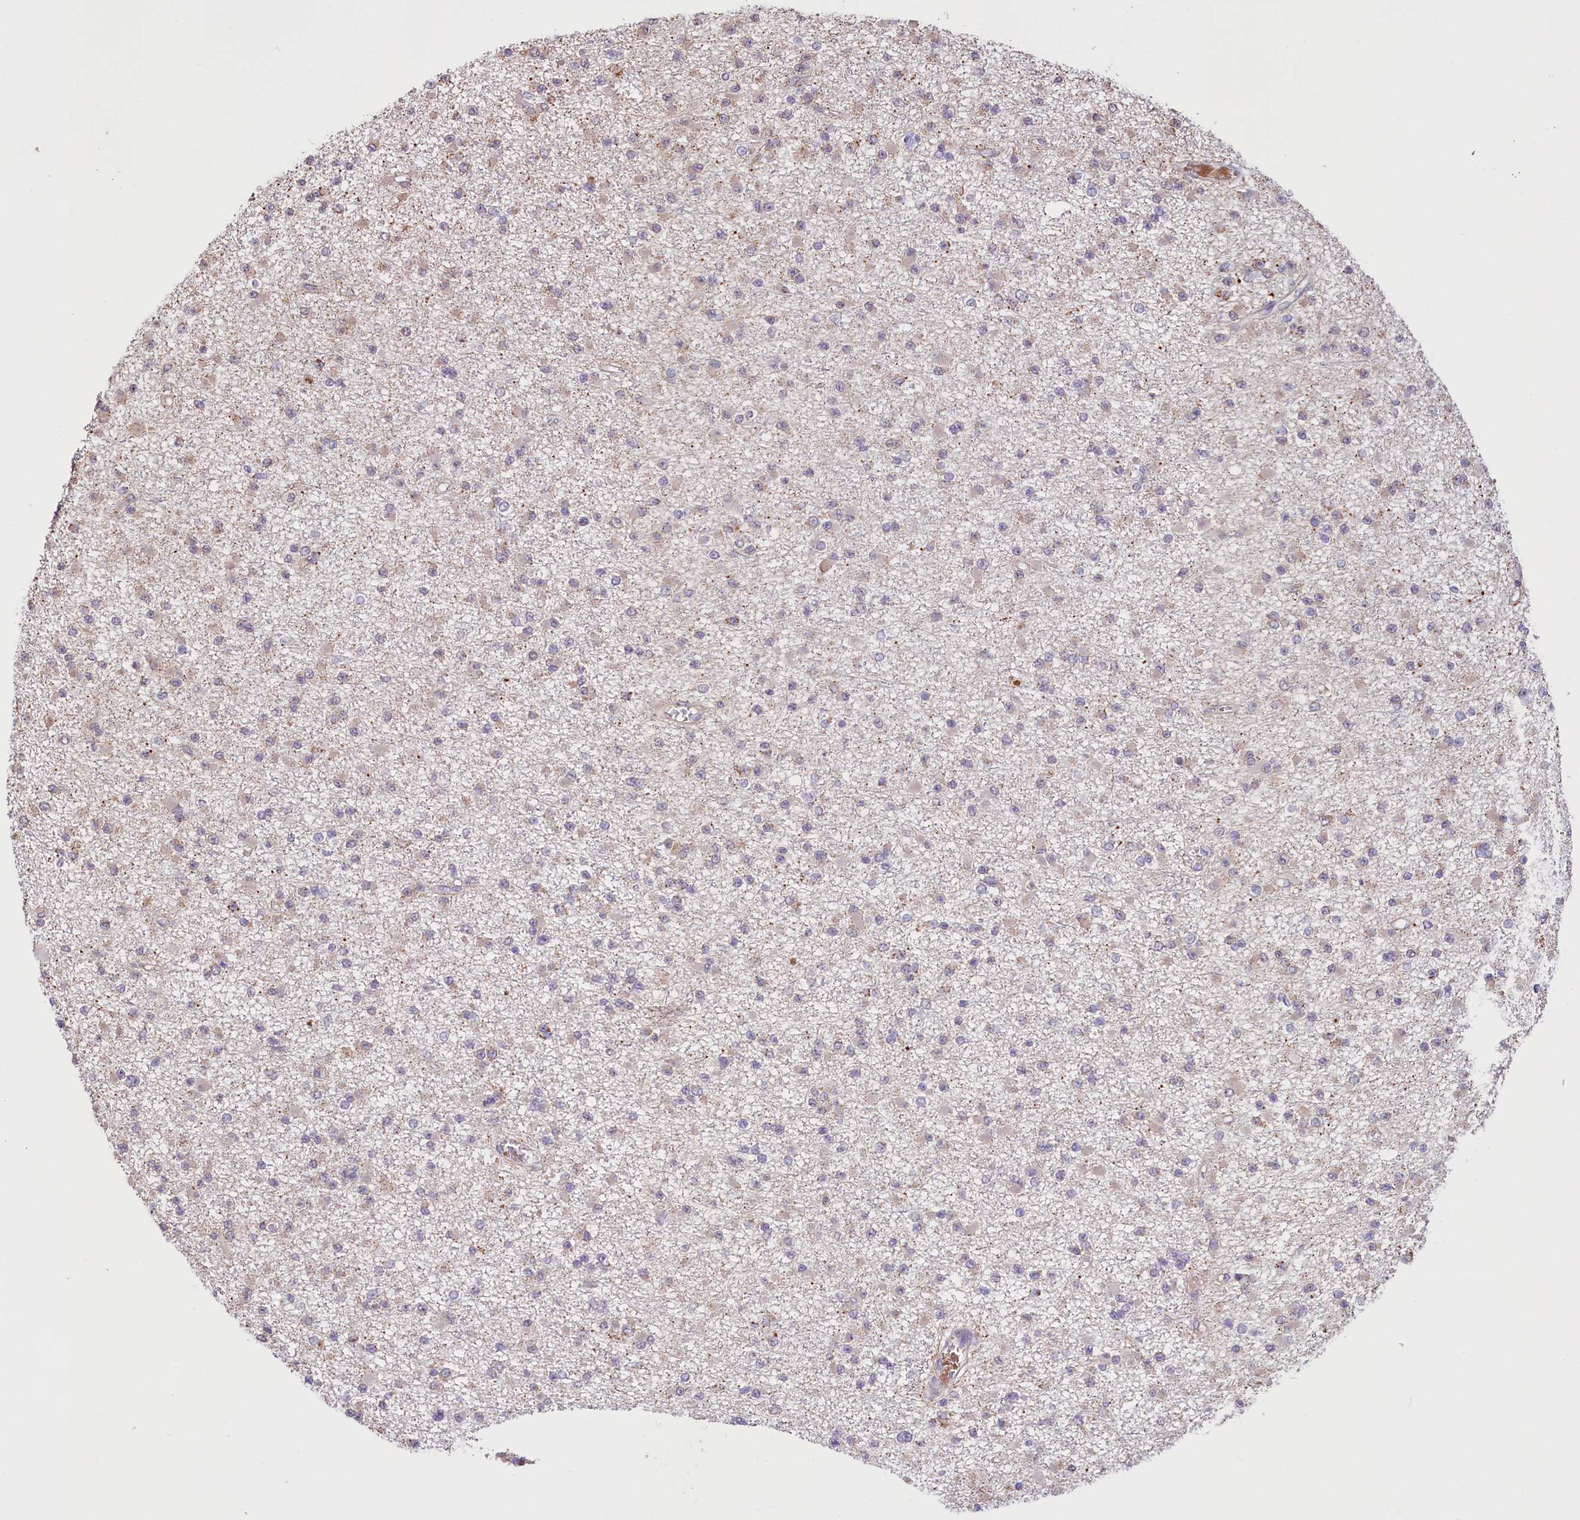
{"staining": {"intensity": "negative", "quantity": "none", "location": "none"}, "tissue": "glioma", "cell_type": "Tumor cells", "image_type": "cancer", "snomed": [{"axis": "morphology", "description": "Glioma, malignant, Low grade"}, {"axis": "topography", "description": "Brain"}], "caption": "Human glioma stained for a protein using IHC exhibits no staining in tumor cells.", "gene": "ST7", "patient": {"sex": "female", "age": 22}}